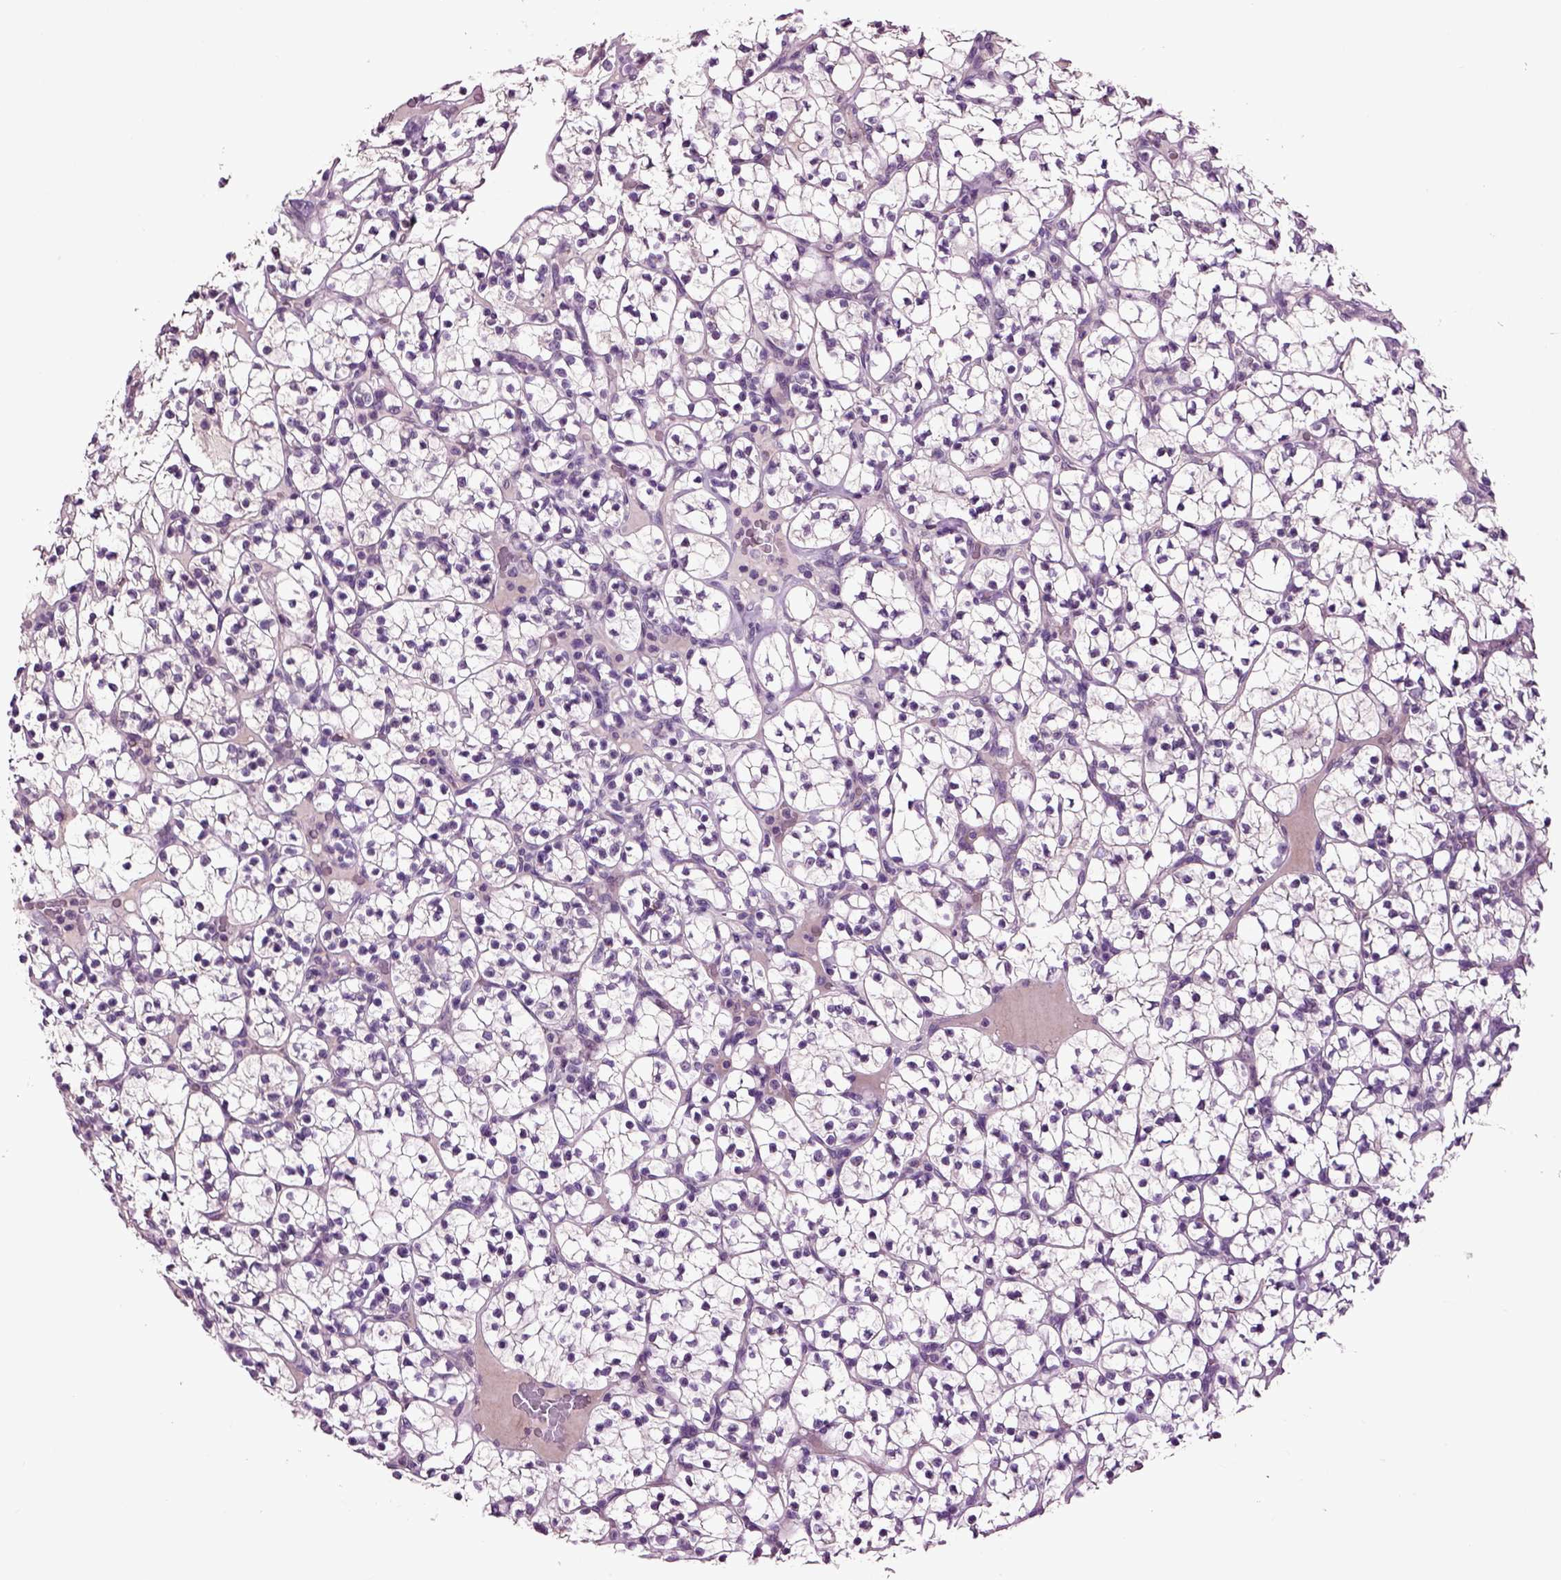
{"staining": {"intensity": "negative", "quantity": "none", "location": "none"}, "tissue": "renal cancer", "cell_type": "Tumor cells", "image_type": "cancer", "snomed": [{"axis": "morphology", "description": "Adenocarcinoma, NOS"}, {"axis": "topography", "description": "Kidney"}], "caption": "Immunohistochemistry histopathology image of adenocarcinoma (renal) stained for a protein (brown), which exhibits no staining in tumor cells. Brightfield microscopy of immunohistochemistry (IHC) stained with DAB (3,3'-diaminobenzidine) (brown) and hematoxylin (blue), captured at high magnification.", "gene": "CRHR1", "patient": {"sex": "female", "age": 89}}